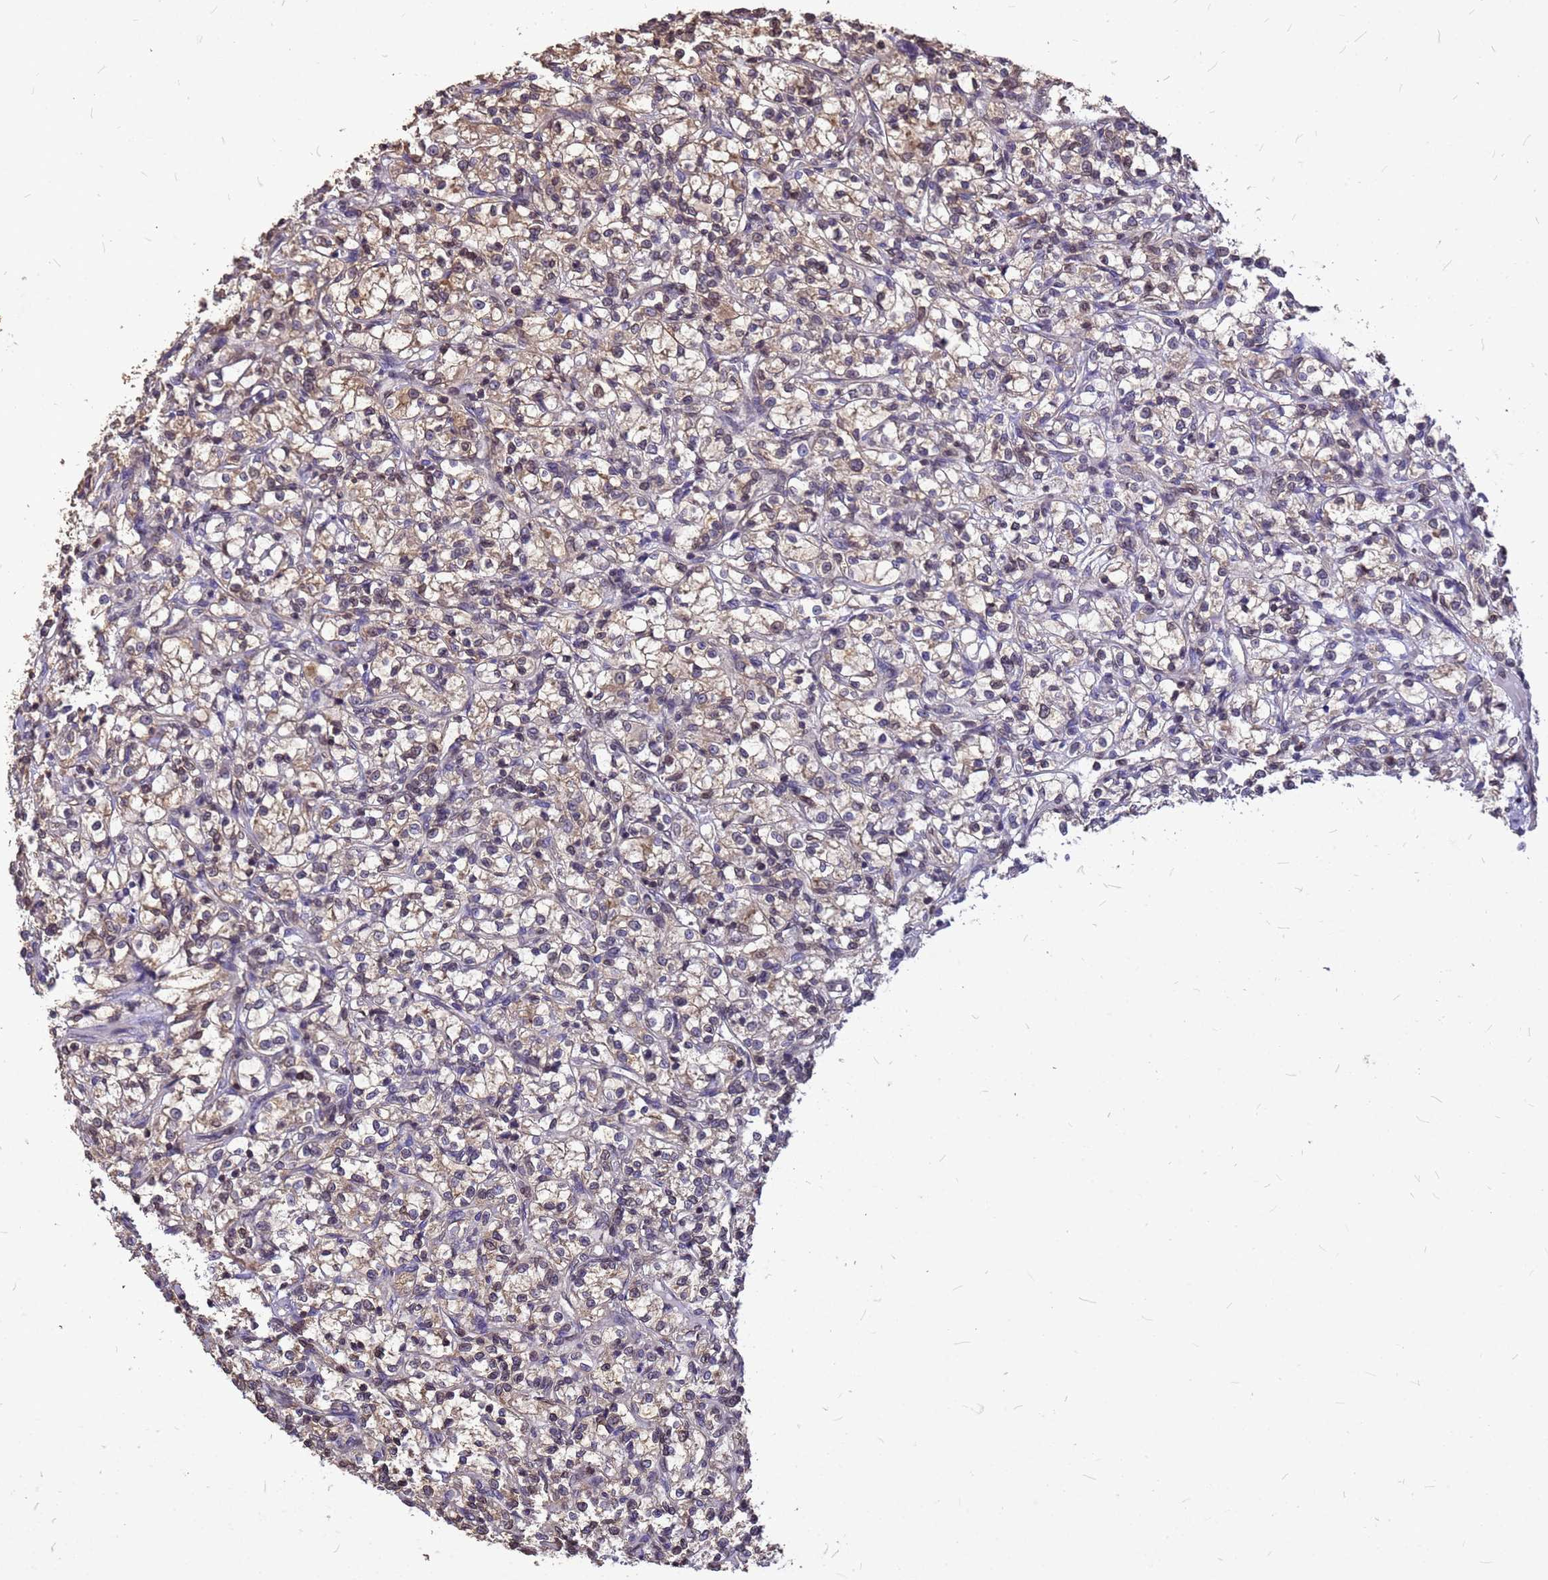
{"staining": {"intensity": "moderate", "quantity": "25%-75%", "location": "cytoplasmic/membranous,nuclear"}, "tissue": "renal cancer", "cell_type": "Tumor cells", "image_type": "cancer", "snomed": [{"axis": "morphology", "description": "Adenocarcinoma, NOS"}, {"axis": "topography", "description": "Kidney"}], "caption": "This image shows renal cancer (adenocarcinoma) stained with immunohistochemistry to label a protein in brown. The cytoplasmic/membranous and nuclear of tumor cells show moderate positivity for the protein. Nuclei are counter-stained blue.", "gene": "C1orf35", "patient": {"sex": "female", "age": 69}}